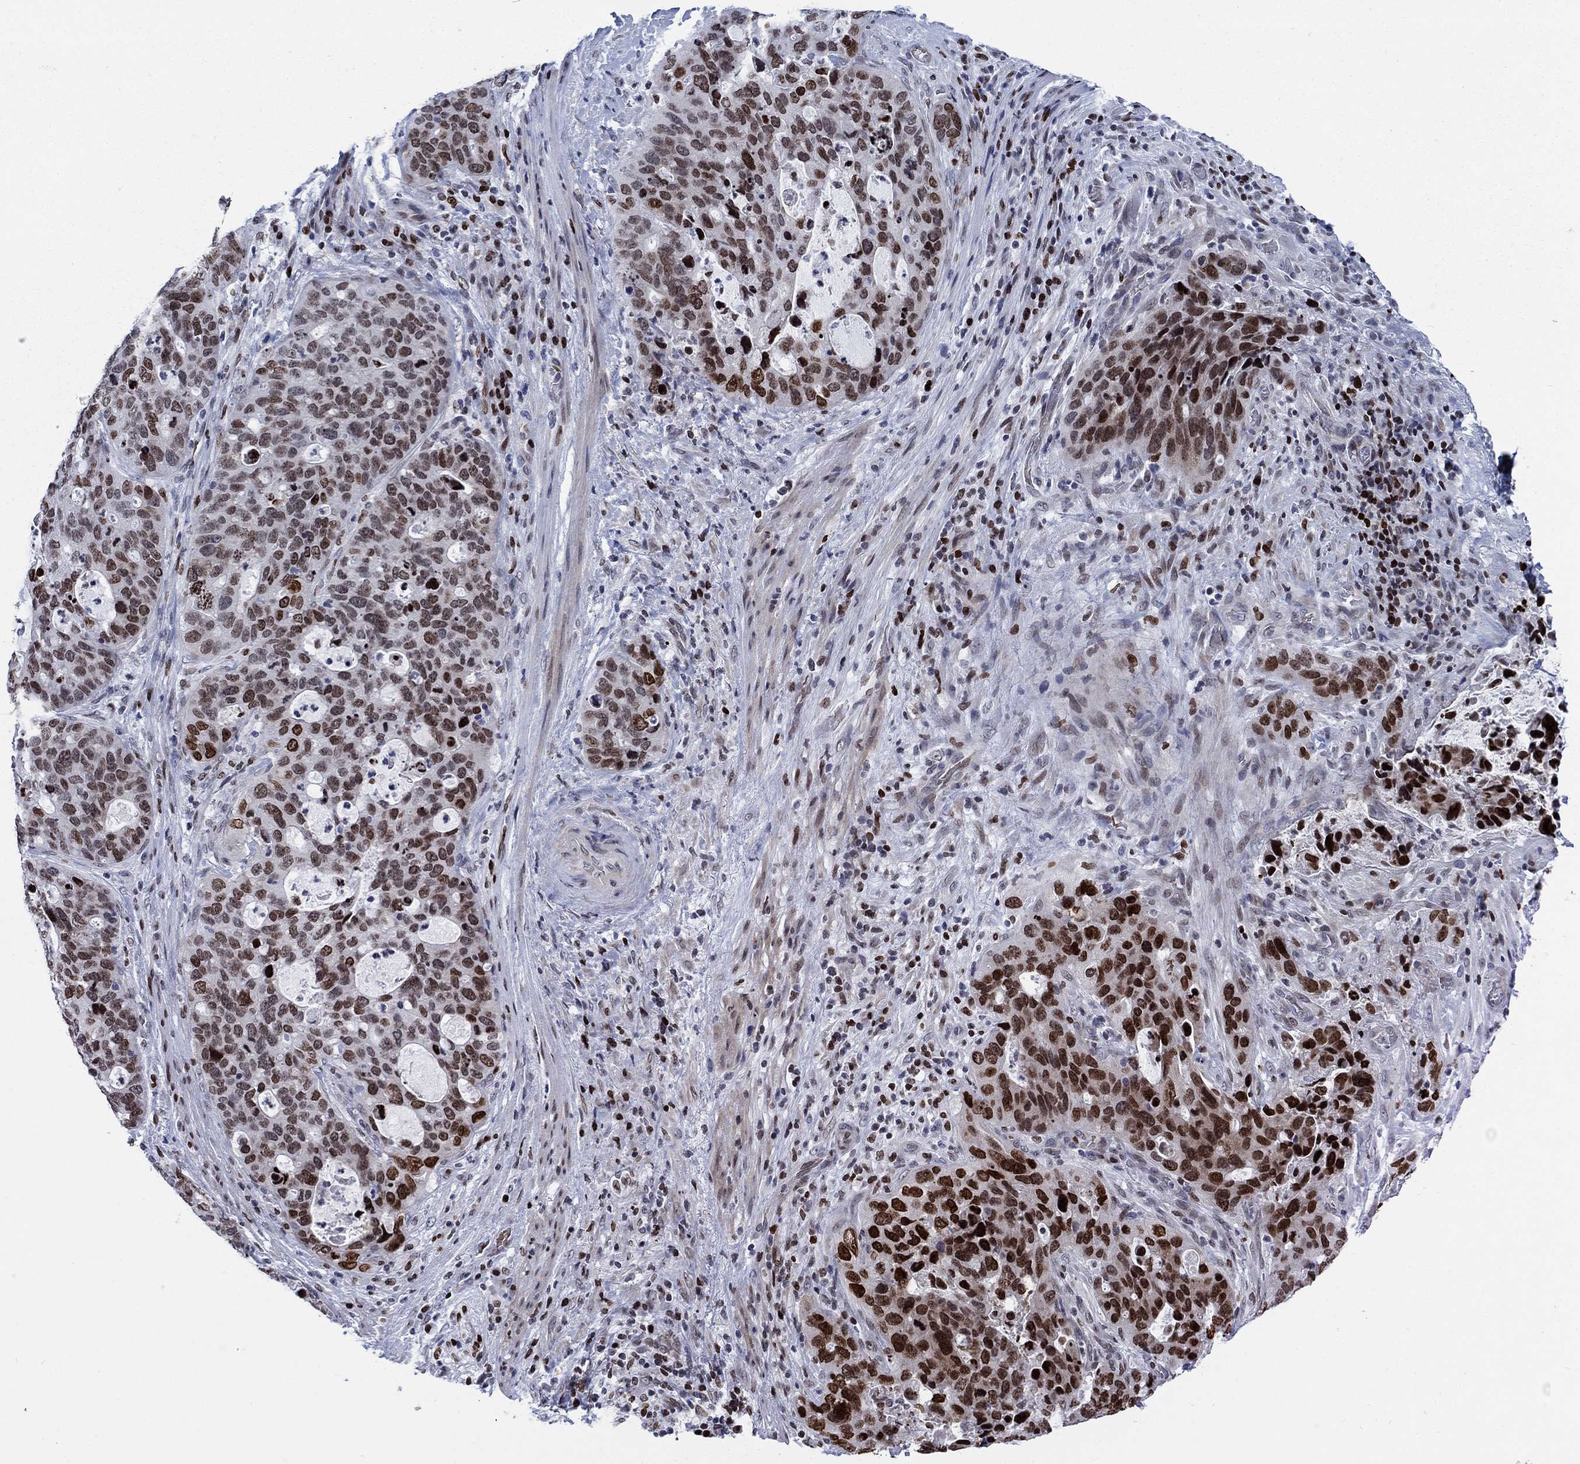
{"staining": {"intensity": "strong", "quantity": "25%-75%", "location": "nuclear"}, "tissue": "stomach cancer", "cell_type": "Tumor cells", "image_type": "cancer", "snomed": [{"axis": "morphology", "description": "Adenocarcinoma, NOS"}, {"axis": "topography", "description": "Stomach"}], "caption": "DAB immunohistochemical staining of stomach adenocarcinoma exhibits strong nuclear protein expression in about 25%-75% of tumor cells. (Stains: DAB (3,3'-diaminobenzidine) in brown, nuclei in blue, Microscopy: brightfield microscopy at high magnification).", "gene": "HMGA1", "patient": {"sex": "male", "age": 54}}